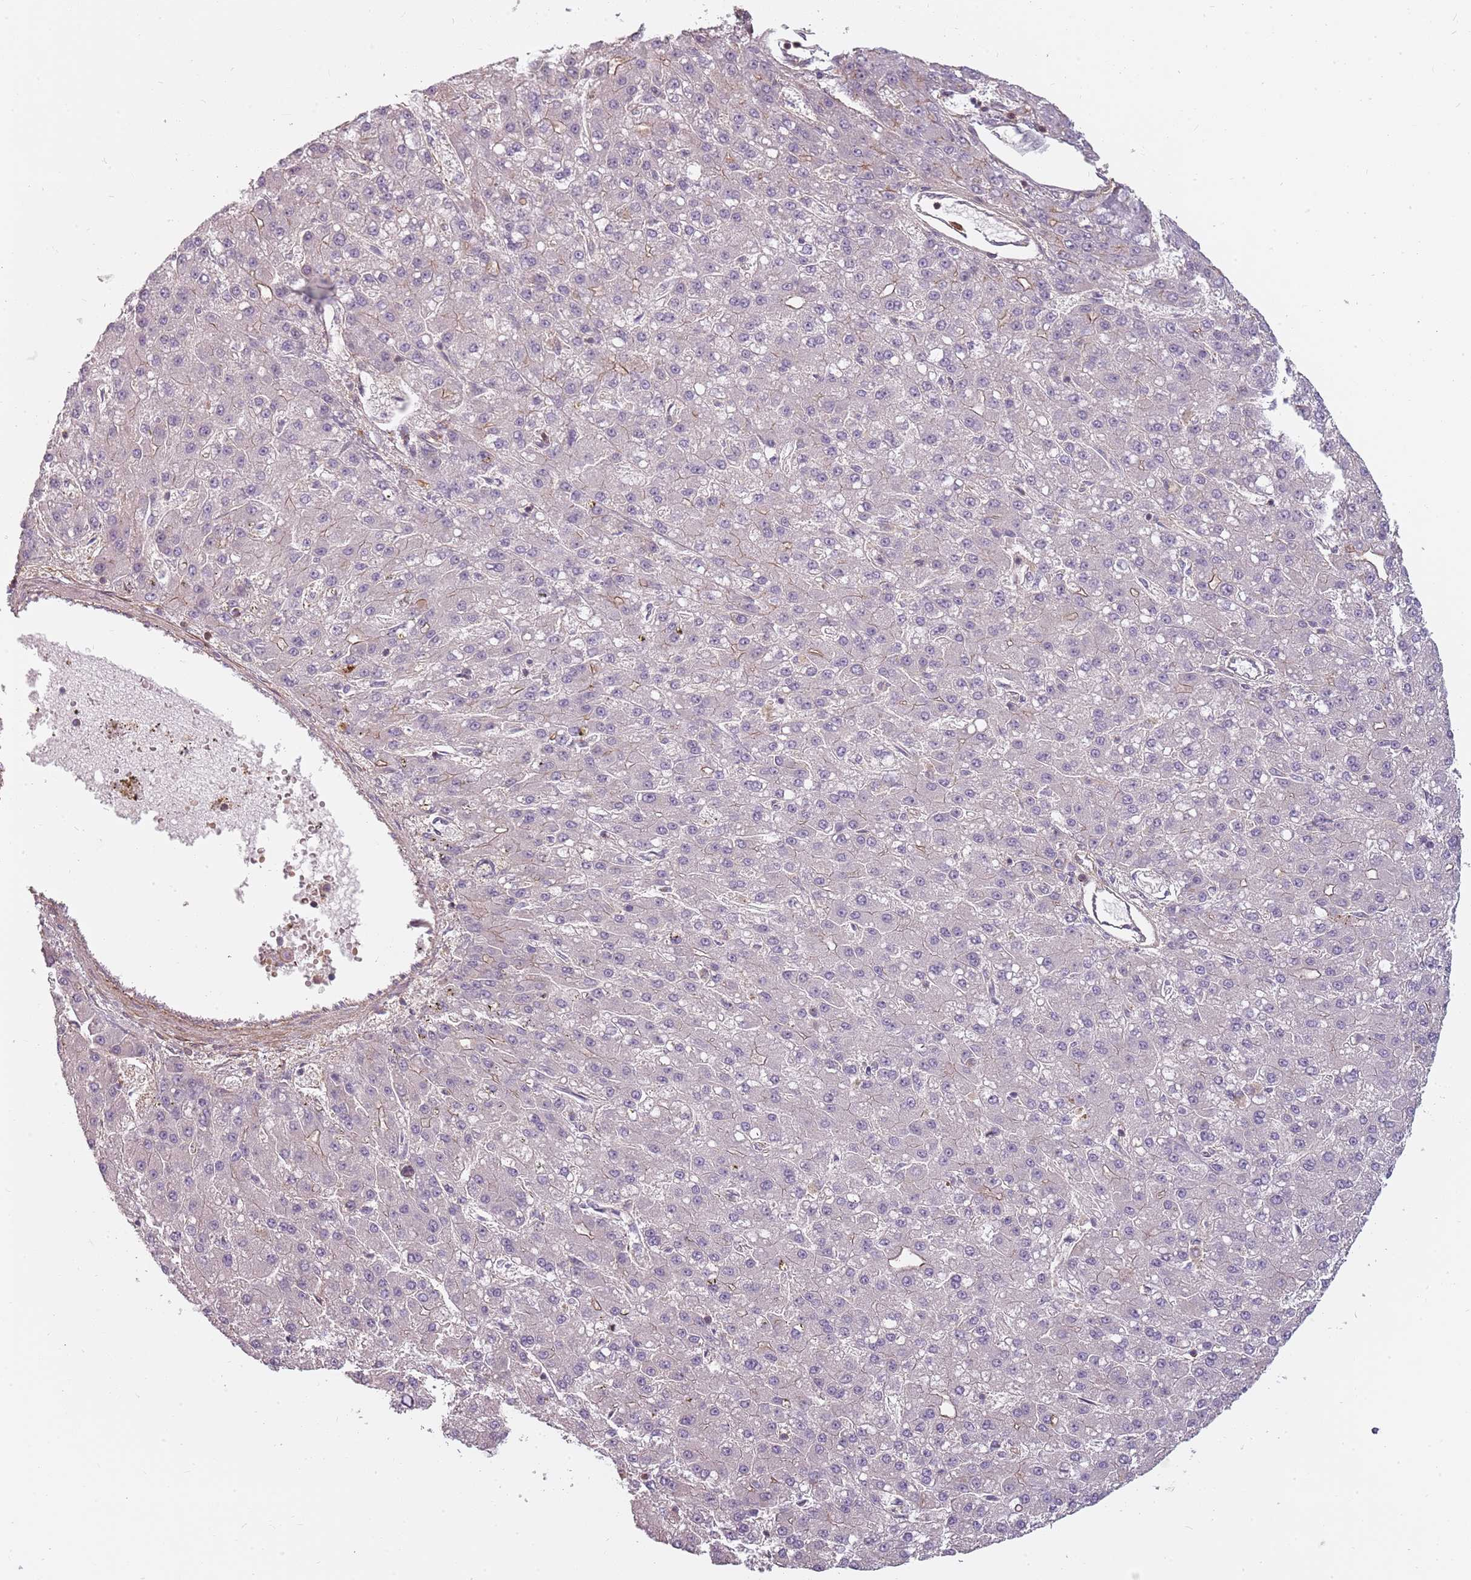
{"staining": {"intensity": "moderate", "quantity": "<25%", "location": "cytoplasmic/membranous"}, "tissue": "liver cancer", "cell_type": "Tumor cells", "image_type": "cancer", "snomed": [{"axis": "morphology", "description": "Carcinoma, Hepatocellular, NOS"}, {"axis": "topography", "description": "Liver"}], "caption": "High-magnification brightfield microscopy of liver cancer stained with DAB (brown) and counterstained with hematoxylin (blue). tumor cells exhibit moderate cytoplasmic/membranous staining is present in approximately<25% of cells. Ihc stains the protein of interest in brown and the nuclei are stained blue.", "gene": "PPP1R14C", "patient": {"sex": "male", "age": 67}}